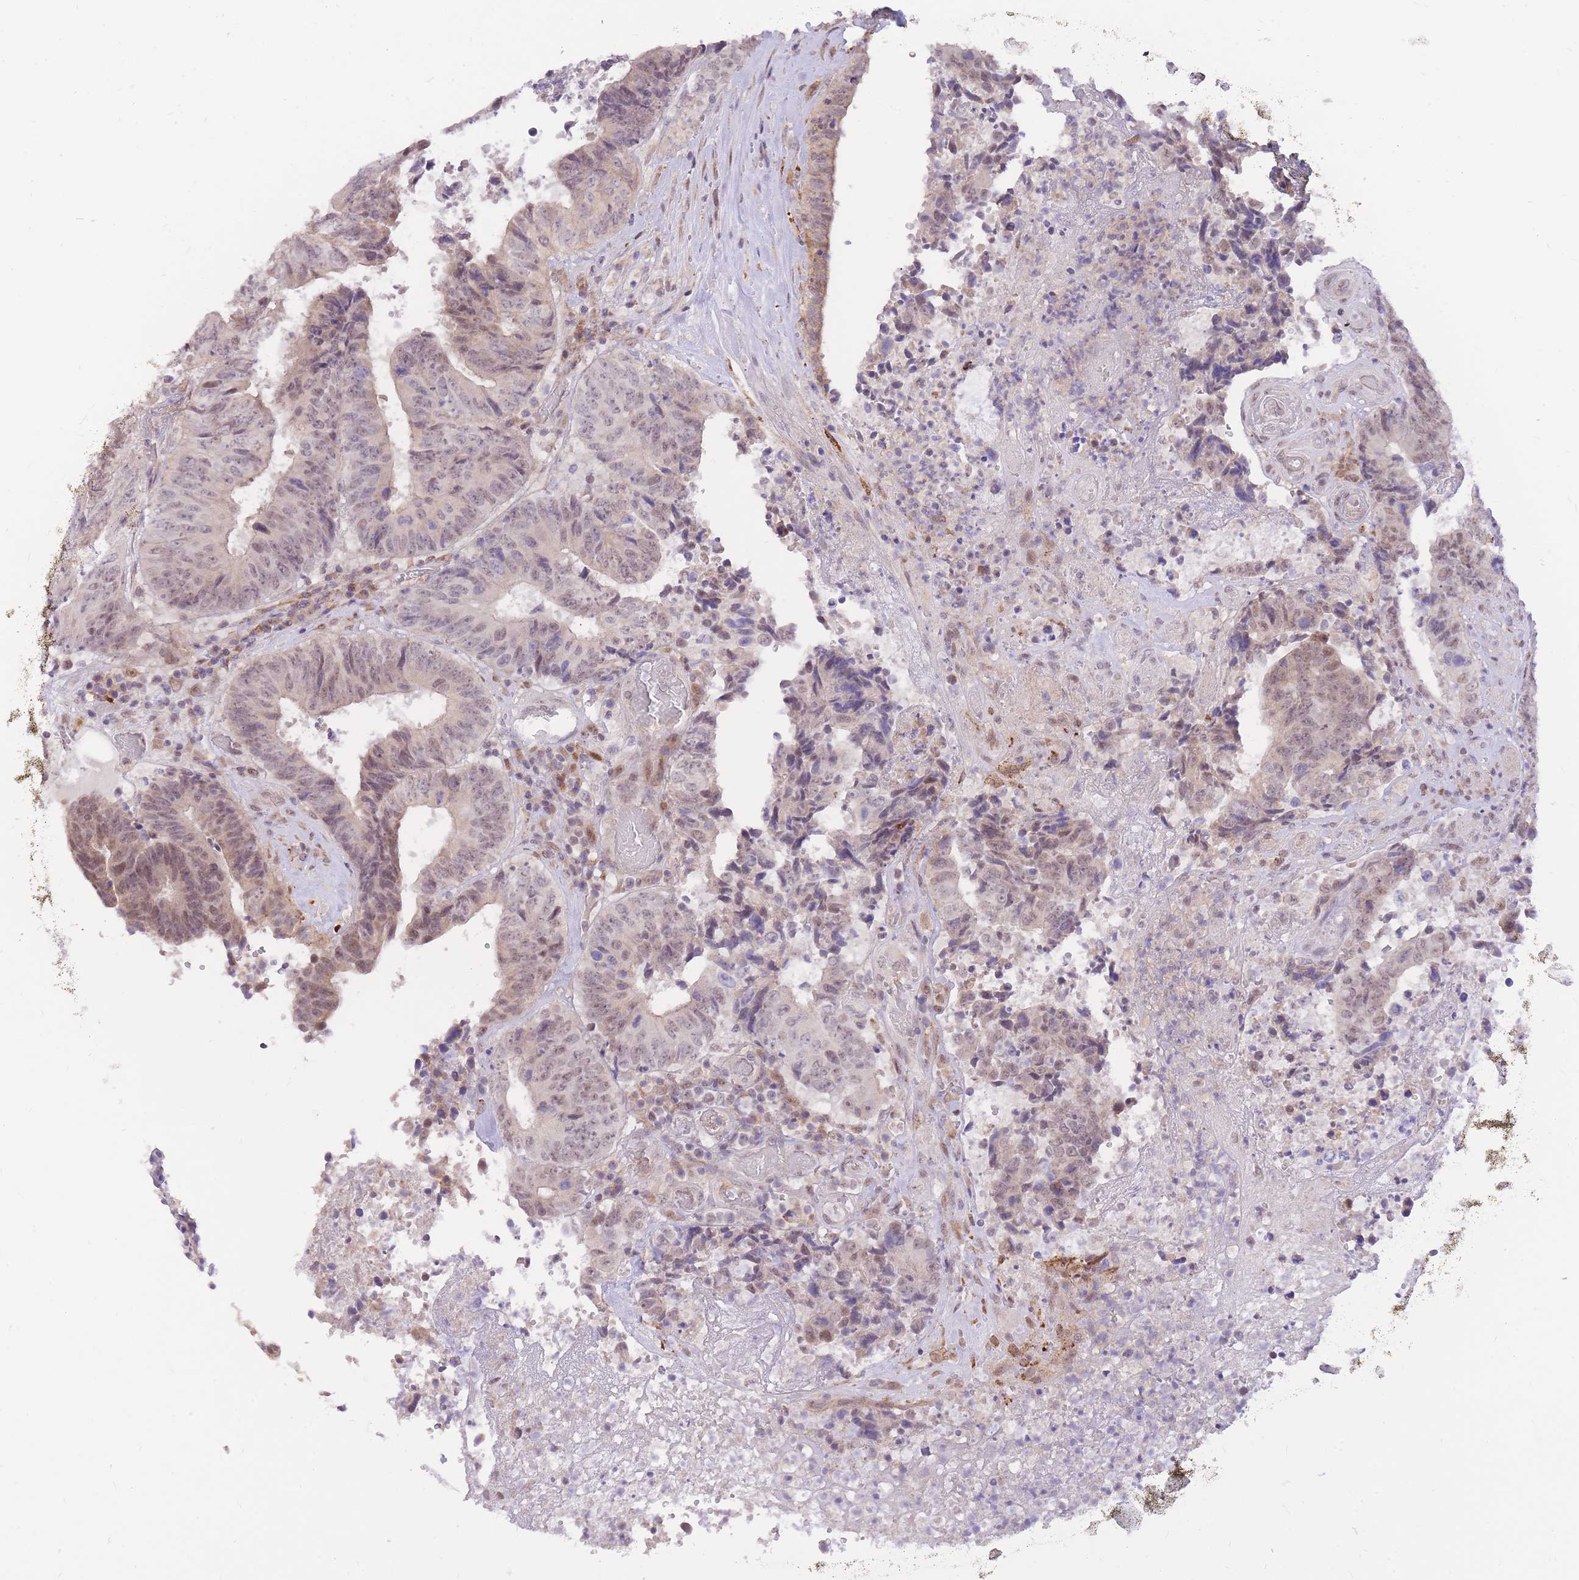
{"staining": {"intensity": "weak", "quantity": "25%-75%", "location": "cytoplasmic/membranous,nuclear"}, "tissue": "colorectal cancer", "cell_type": "Tumor cells", "image_type": "cancer", "snomed": [{"axis": "morphology", "description": "Adenocarcinoma, NOS"}, {"axis": "topography", "description": "Rectum"}], "caption": "A histopathology image showing weak cytoplasmic/membranous and nuclear positivity in approximately 25%-75% of tumor cells in colorectal cancer, as visualized by brown immunohistochemical staining.", "gene": "MINDY2", "patient": {"sex": "male", "age": 72}}